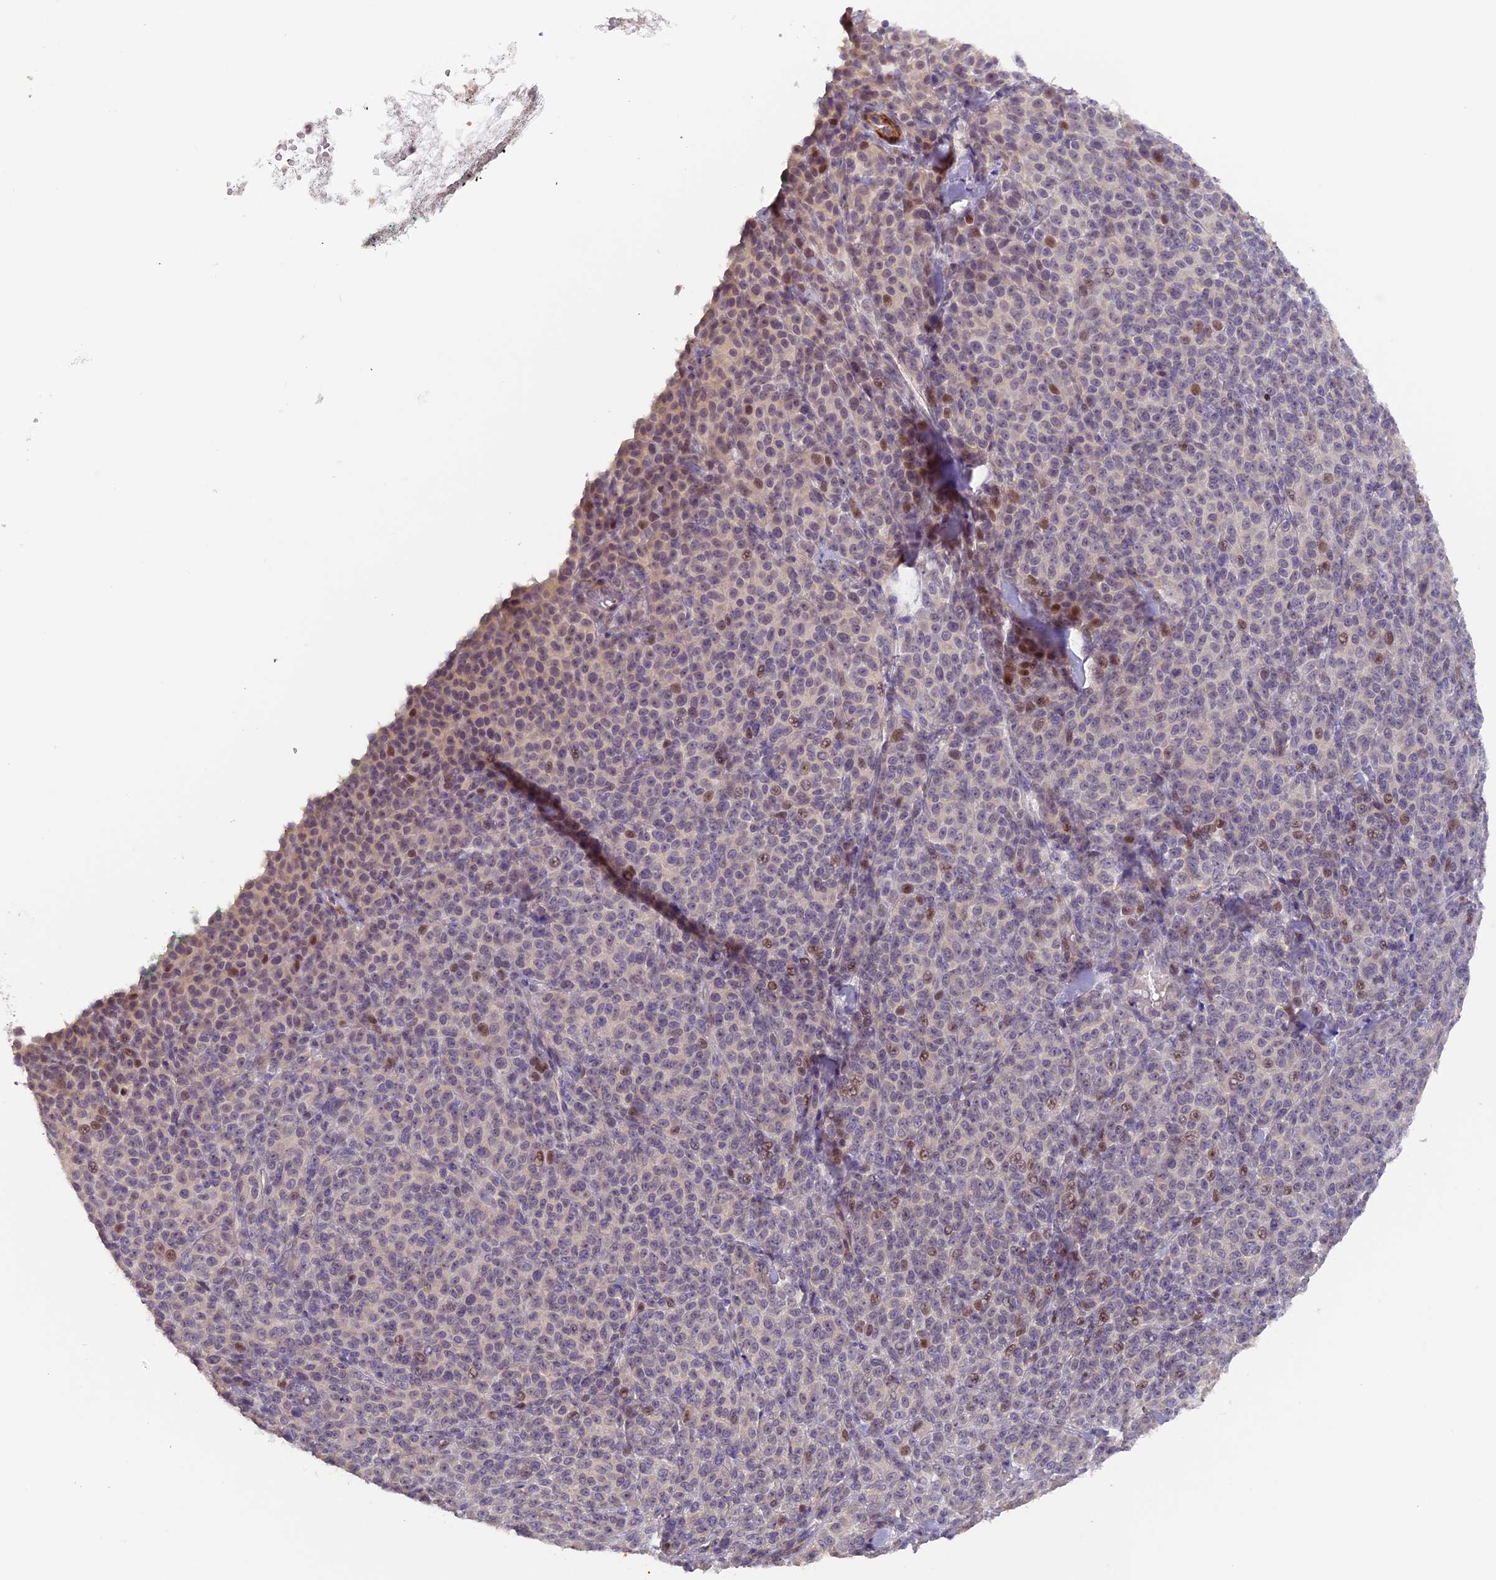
{"staining": {"intensity": "moderate", "quantity": "<25%", "location": "nuclear"}, "tissue": "melanoma", "cell_type": "Tumor cells", "image_type": "cancer", "snomed": [{"axis": "morphology", "description": "Normal tissue, NOS"}, {"axis": "morphology", "description": "Malignant melanoma, NOS"}, {"axis": "topography", "description": "Skin"}], "caption": "Human melanoma stained with a brown dye exhibits moderate nuclear positive positivity in approximately <25% of tumor cells.", "gene": "RAB28", "patient": {"sex": "female", "age": 34}}